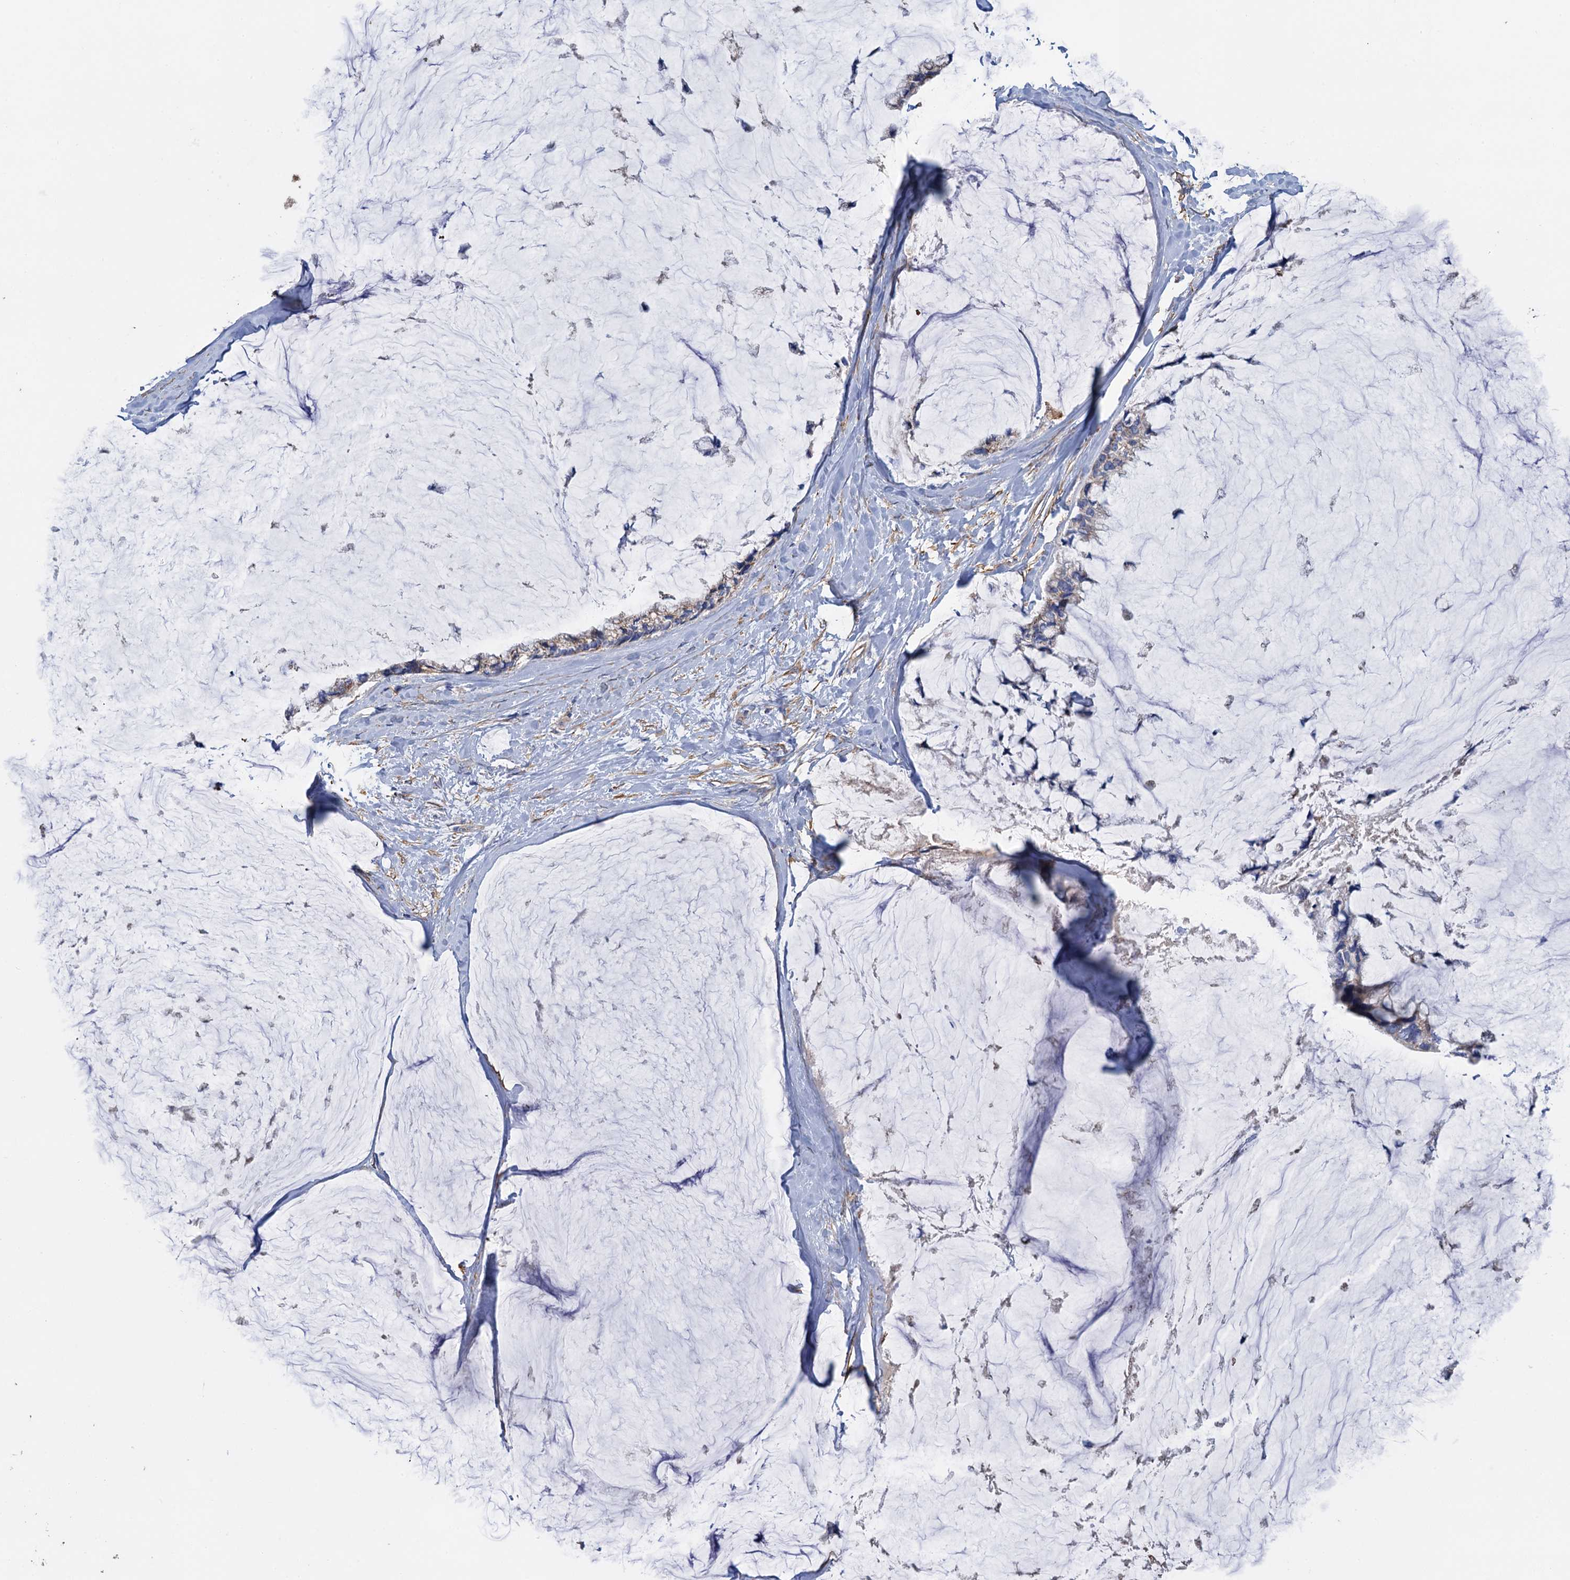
{"staining": {"intensity": "weak", "quantity": "<25%", "location": "cytoplasmic/membranous"}, "tissue": "ovarian cancer", "cell_type": "Tumor cells", "image_type": "cancer", "snomed": [{"axis": "morphology", "description": "Cystadenocarcinoma, mucinous, NOS"}, {"axis": "topography", "description": "Ovary"}], "caption": "A high-resolution image shows immunohistochemistry (IHC) staining of ovarian mucinous cystadenocarcinoma, which shows no significant staining in tumor cells. Nuclei are stained in blue.", "gene": "GCSH", "patient": {"sex": "female", "age": 39}}